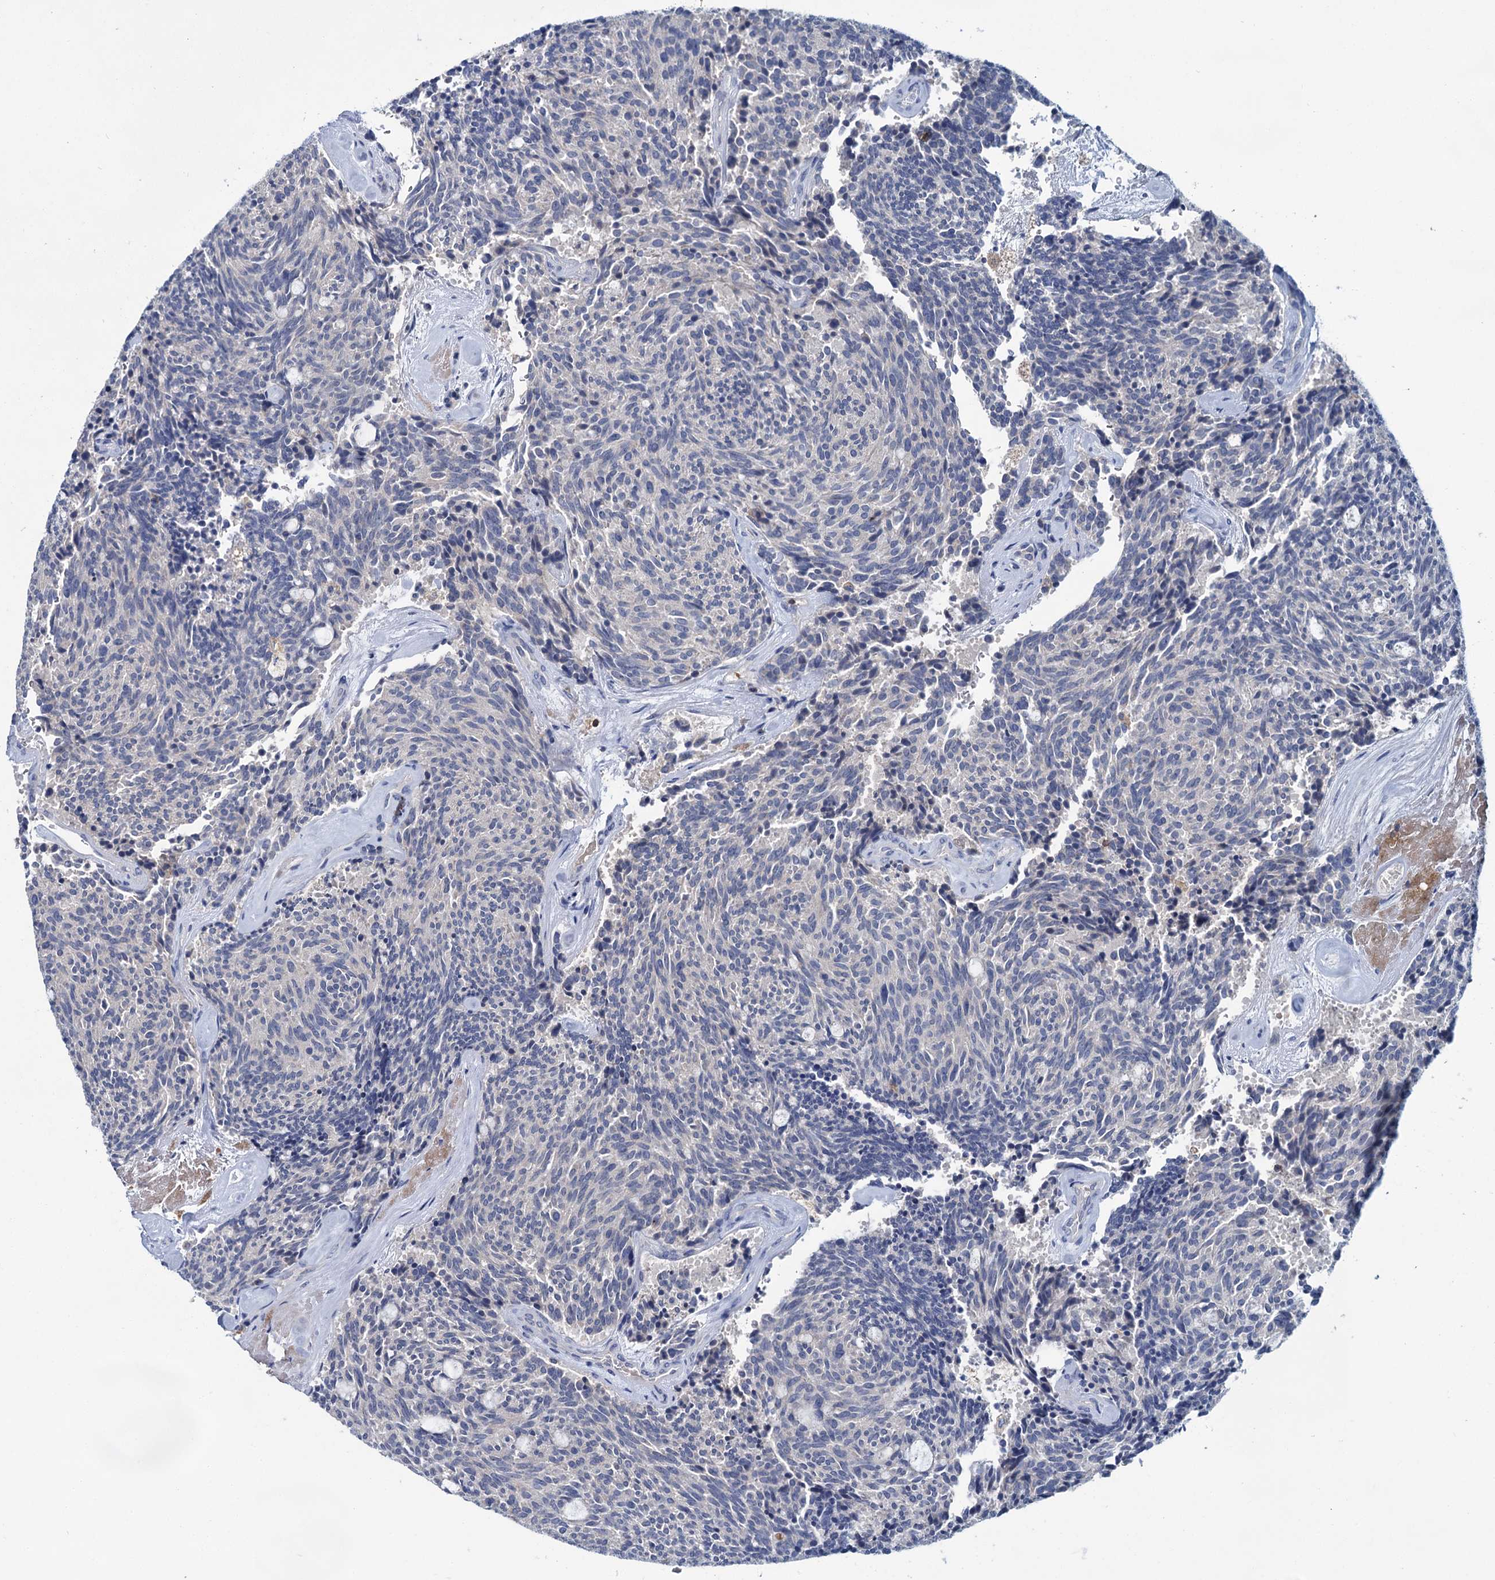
{"staining": {"intensity": "negative", "quantity": "none", "location": "none"}, "tissue": "carcinoid", "cell_type": "Tumor cells", "image_type": "cancer", "snomed": [{"axis": "morphology", "description": "Carcinoid, malignant, NOS"}, {"axis": "topography", "description": "Pancreas"}], "caption": "DAB (3,3'-diaminobenzidine) immunohistochemical staining of malignant carcinoid reveals no significant positivity in tumor cells.", "gene": "FGFR2", "patient": {"sex": "female", "age": 54}}